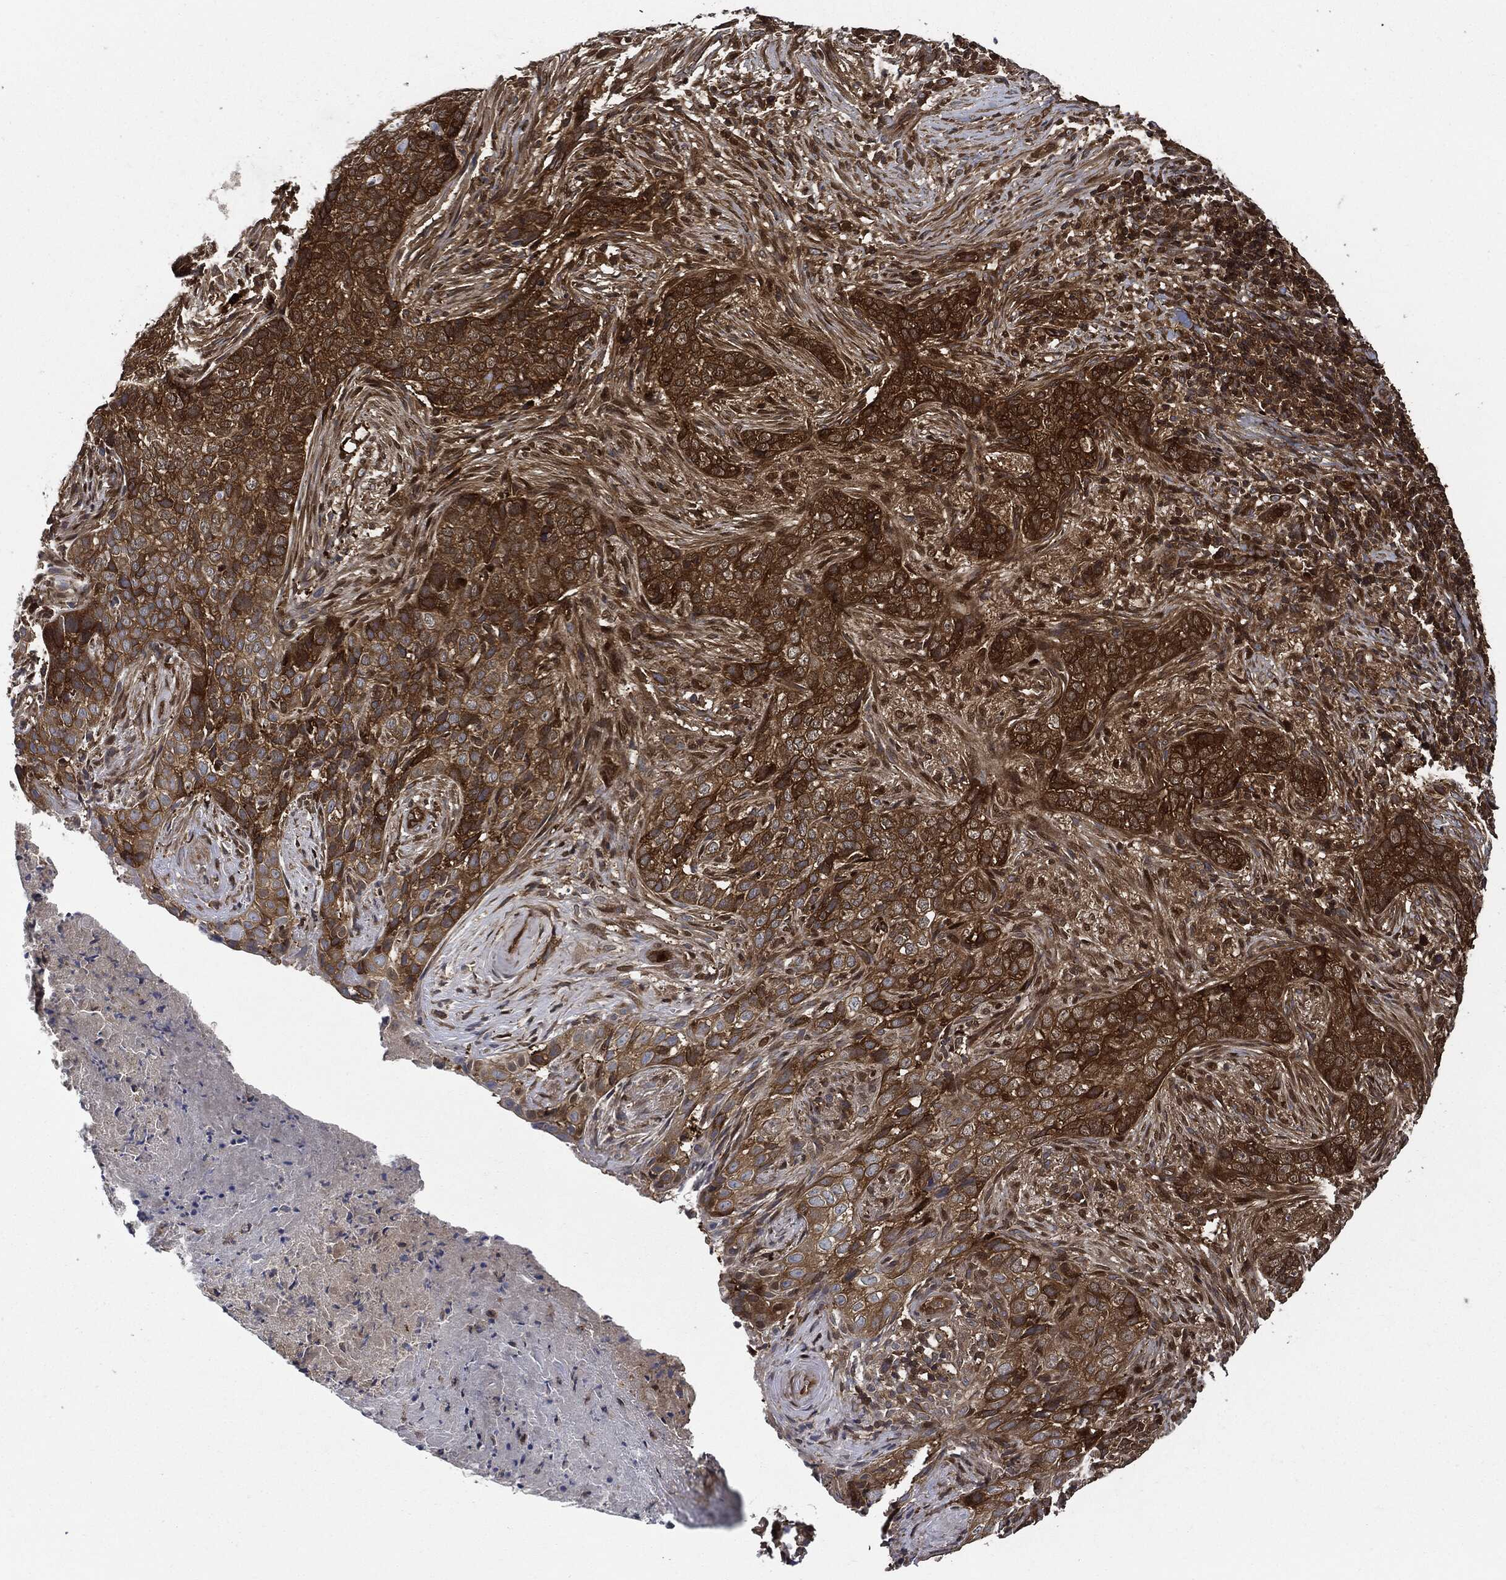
{"staining": {"intensity": "strong", "quantity": ">75%", "location": "cytoplasmic/membranous"}, "tissue": "skin cancer", "cell_type": "Tumor cells", "image_type": "cancer", "snomed": [{"axis": "morphology", "description": "Squamous cell carcinoma, NOS"}, {"axis": "topography", "description": "Skin"}], "caption": "Tumor cells show high levels of strong cytoplasmic/membranous staining in approximately >75% of cells in squamous cell carcinoma (skin). Using DAB (brown) and hematoxylin (blue) stains, captured at high magnification using brightfield microscopy.", "gene": "XPNPEP1", "patient": {"sex": "male", "age": 88}}